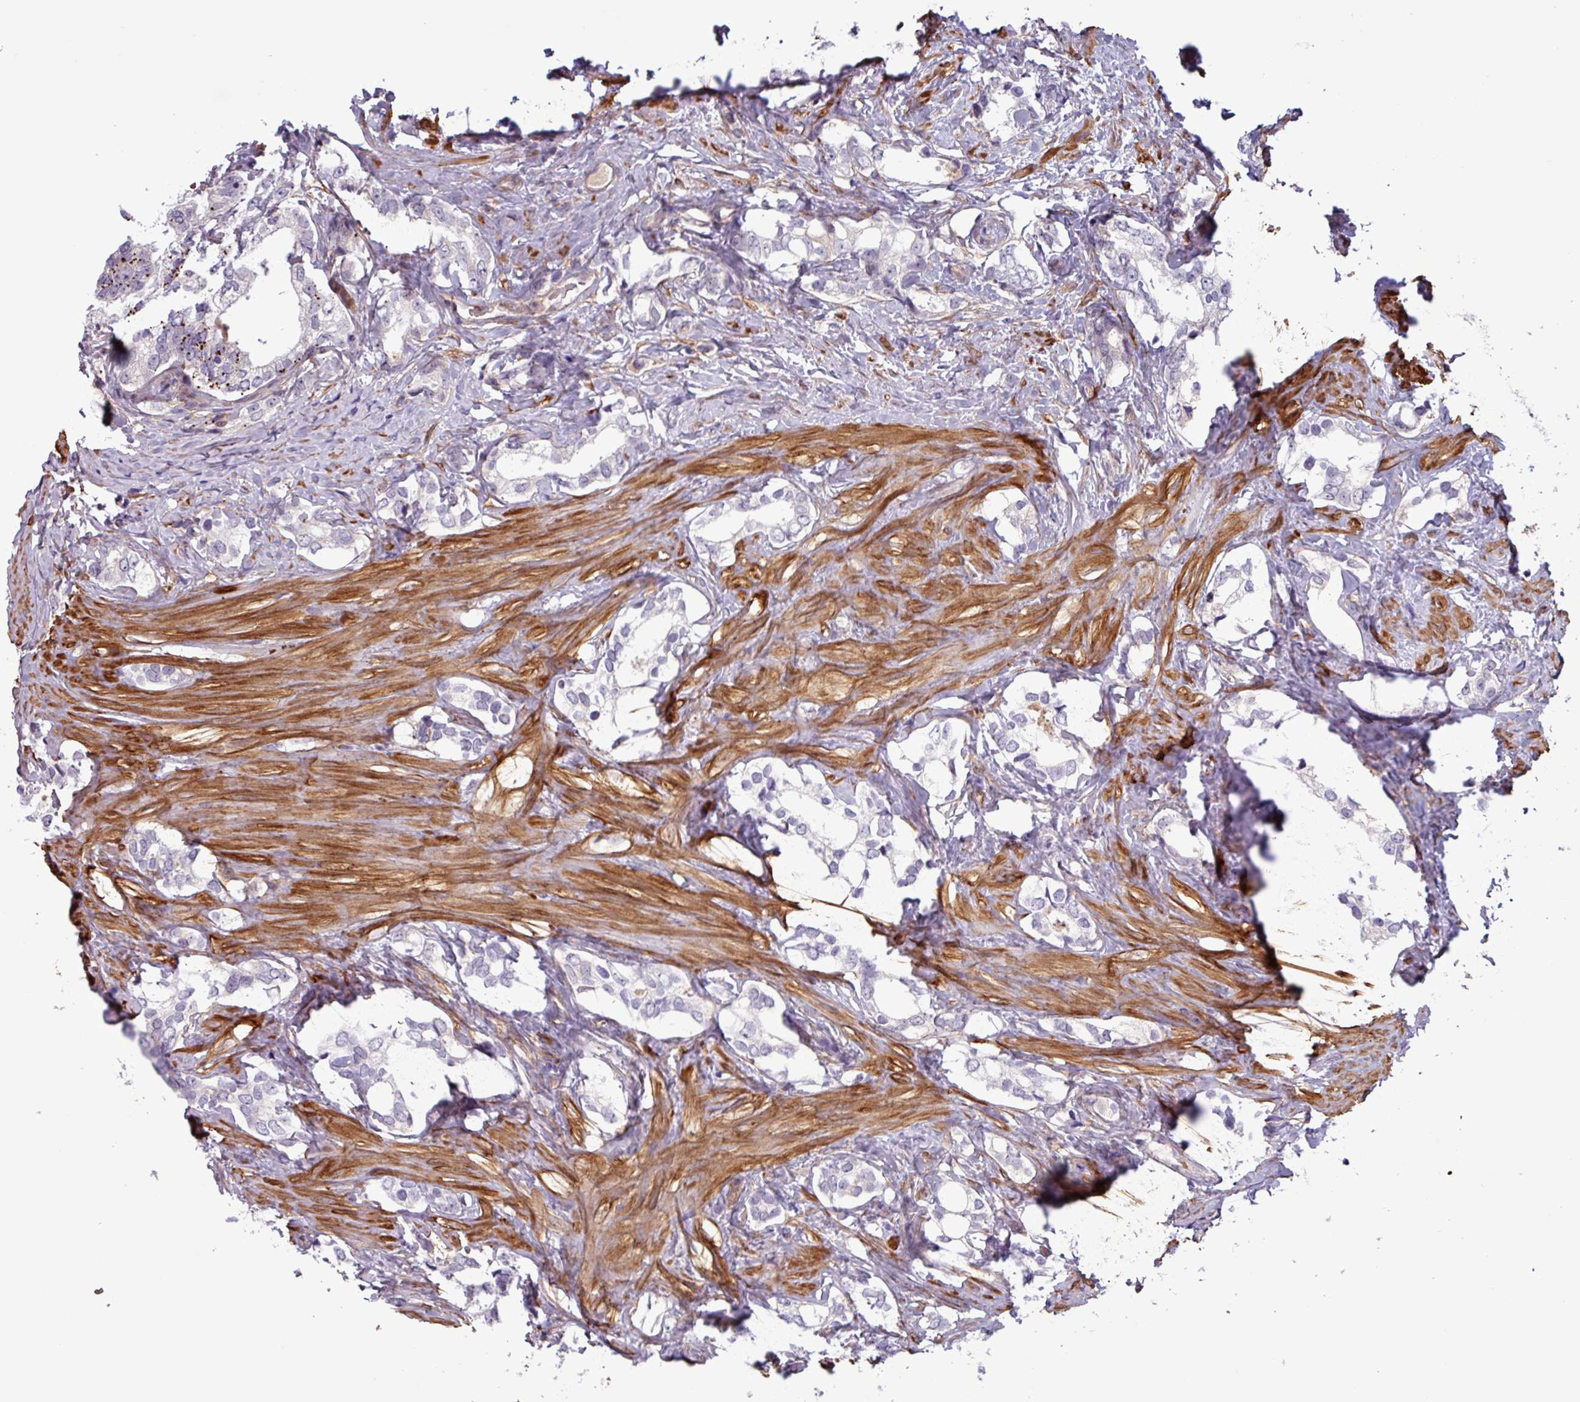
{"staining": {"intensity": "negative", "quantity": "none", "location": "none"}, "tissue": "prostate cancer", "cell_type": "Tumor cells", "image_type": "cancer", "snomed": [{"axis": "morphology", "description": "Adenocarcinoma, High grade"}, {"axis": "topography", "description": "Prostate"}], "caption": "A high-resolution image shows IHC staining of high-grade adenocarcinoma (prostate), which exhibits no significant staining in tumor cells. (DAB (3,3'-diaminobenzidine) immunohistochemistry (IHC), high magnification).", "gene": "PCED1A", "patient": {"sex": "male", "age": 66}}